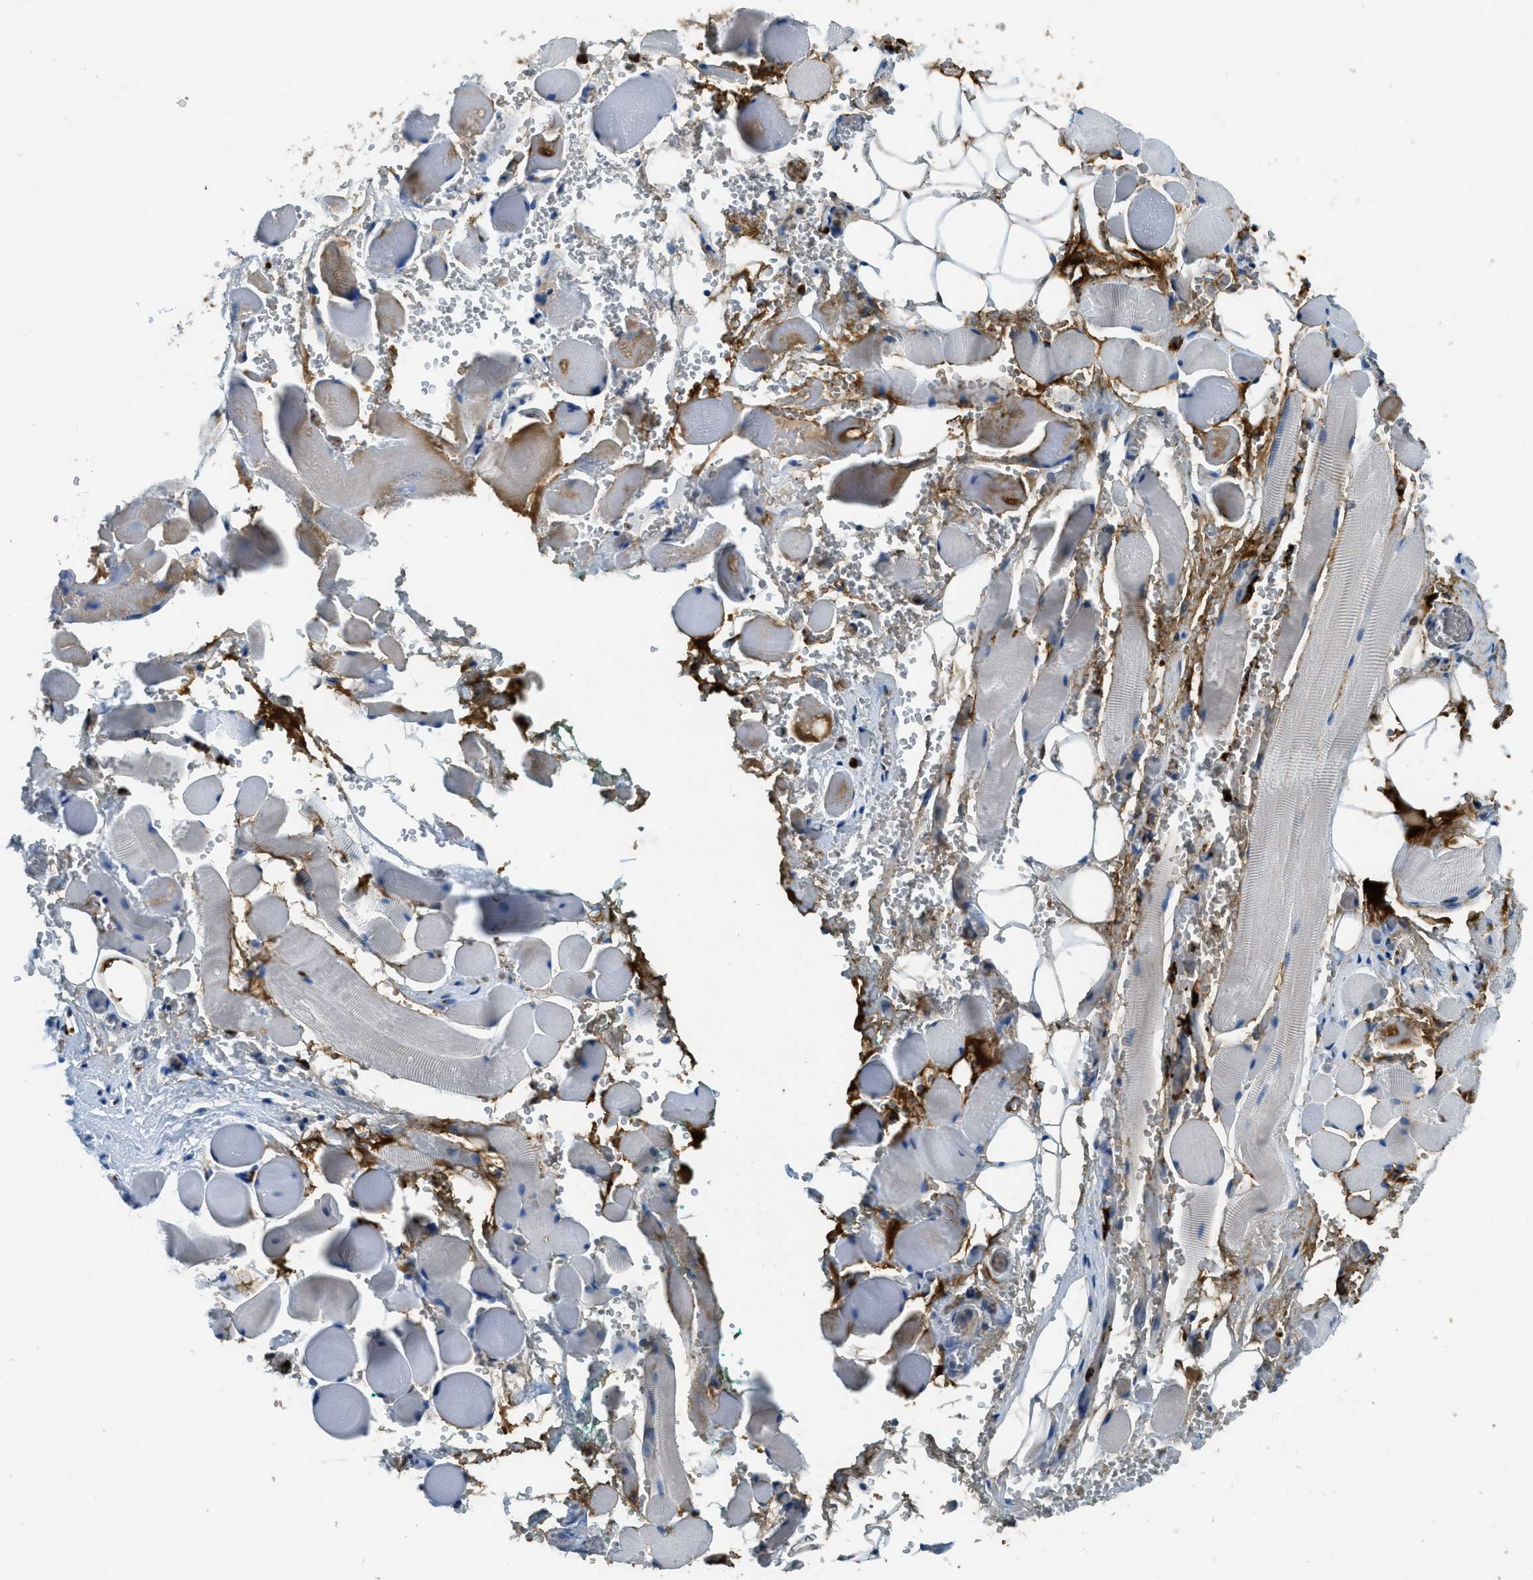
{"staining": {"intensity": "moderate", "quantity": ">75%", "location": "cytoplasmic/membranous"}, "tissue": "adipose tissue", "cell_type": "Adipocytes", "image_type": "normal", "snomed": [{"axis": "morphology", "description": "Squamous cell carcinoma, NOS"}, {"axis": "topography", "description": "Oral tissue"}, {"axis": "topography", "description": "Head-Neck"}], "caption": "A micrograph showing moderate cytoplasmic/membranous positivity in about >75% of adipocytes in unremarkable adipose tissue, as visualized by brown immunohistochemical staining.", "gene": "TRIM59", "patient": {"sex": "female", "age": 50}}